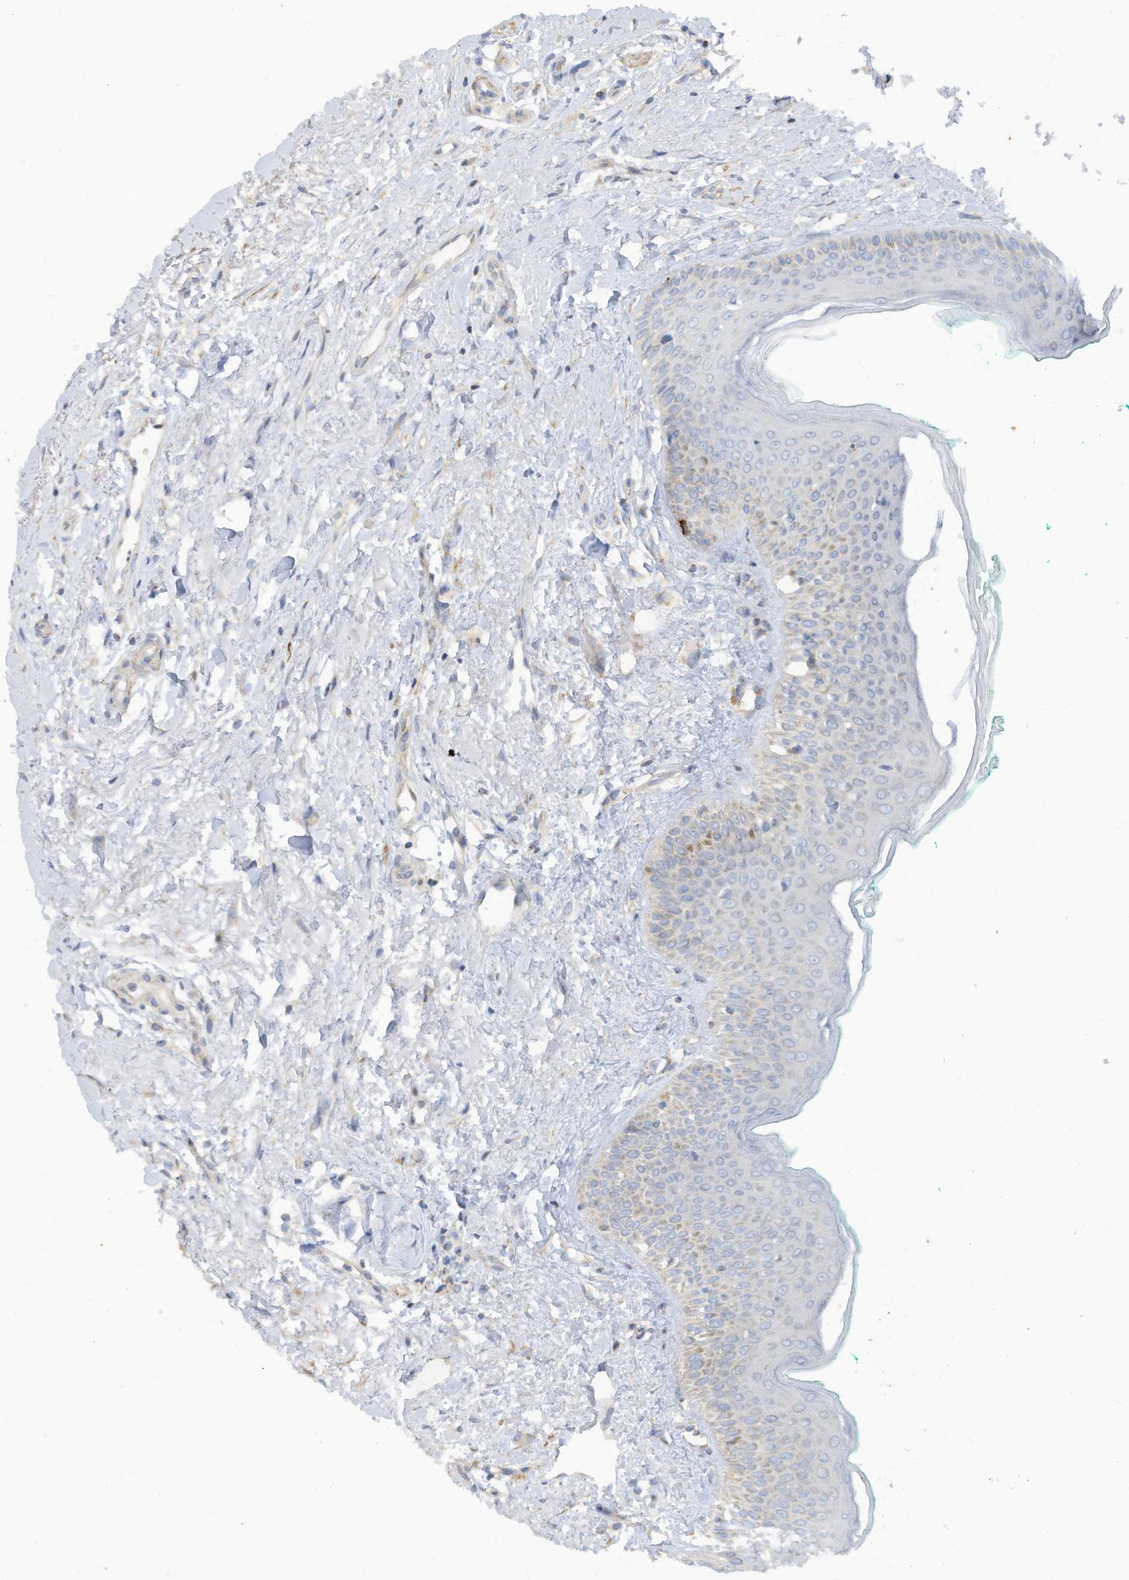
{"staining": {"intensity": "moderate", "quantity": "25%-75%", "location": "cytoplasmic/membranous"}, "tissue": "oral mucosa", "cell_type": "Squamous epithelial cells", "image_type": "normal", "snomed": [{"axis": "morphology", "description": "Normal tissue, NOS"}, {"axis": "topography", "description": "Oral tissue"}], "caption": "A medium amount of moderate cytoplasmic/membranous staining is present in approximately 25%-75% of squamous epithelial cells in normal oral mucosa. The staining was performed using DAB (3,3'-diaminobenzidine), with brown indicating positive protein expression. Nuclei are stained blue with hematoxylin.", "gene": "GTPBP2", "patient": {"sex": "female", "age": 70}}